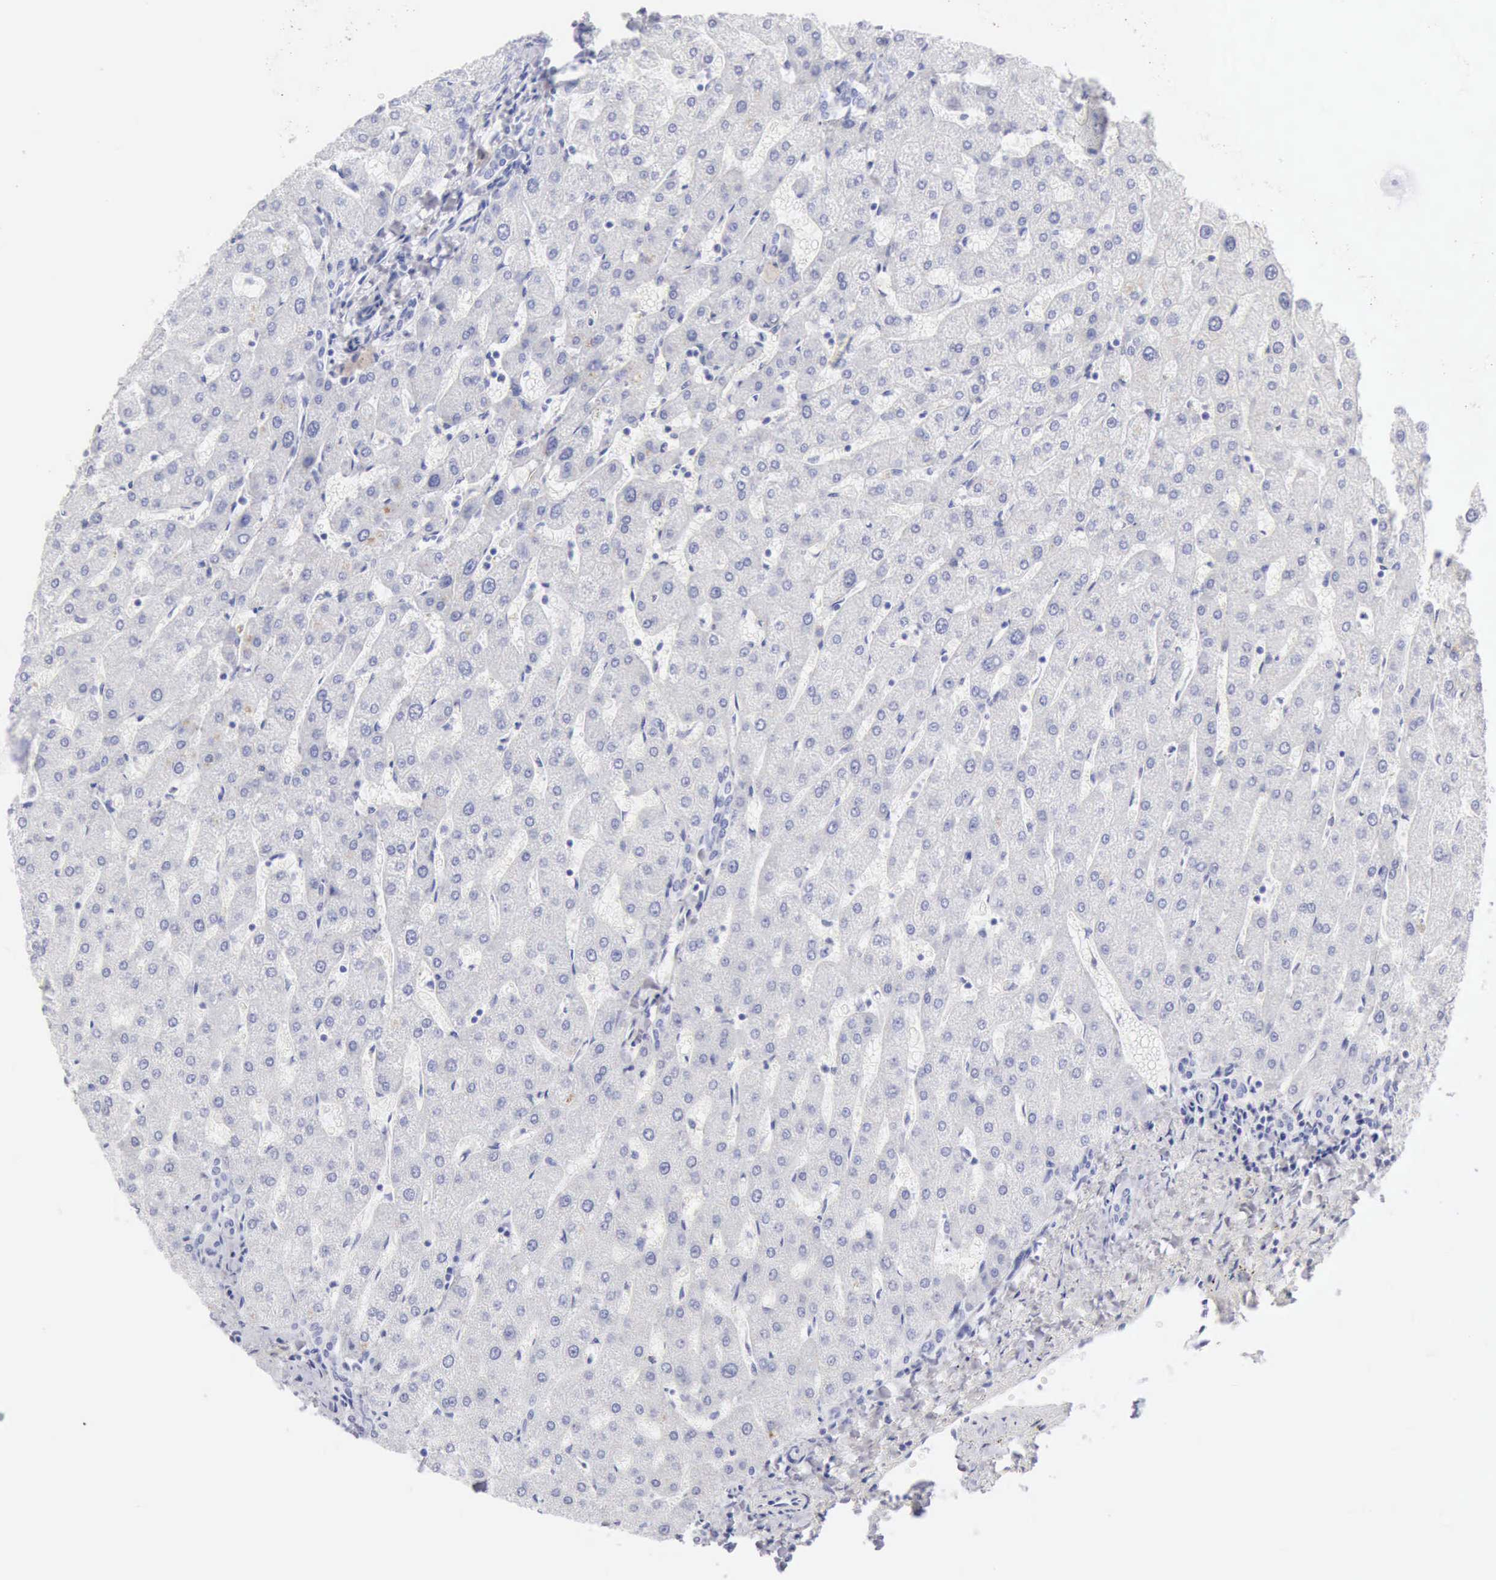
{"staining": {"intensity": "negative", "quantity": "none", "location": "none"}, "tissue": "liver", "cell_type": "Cholangiocytes", "image_type": "normal", "snomed": [{"axis": "morphology", "description": "Normal tissue, NOS"}, {"axis": "topography", "description": "Liver"}], "caption": "Photomicrograph shows no significant protein positivity in cholangiocytes of normal liver. Brightfield microscopy of IHC stained with DAB (brown) and hematoxylin (blue), captured at high magnification.", "gene": "KRT10", "patient": {"sex": "male", "age": 67}}